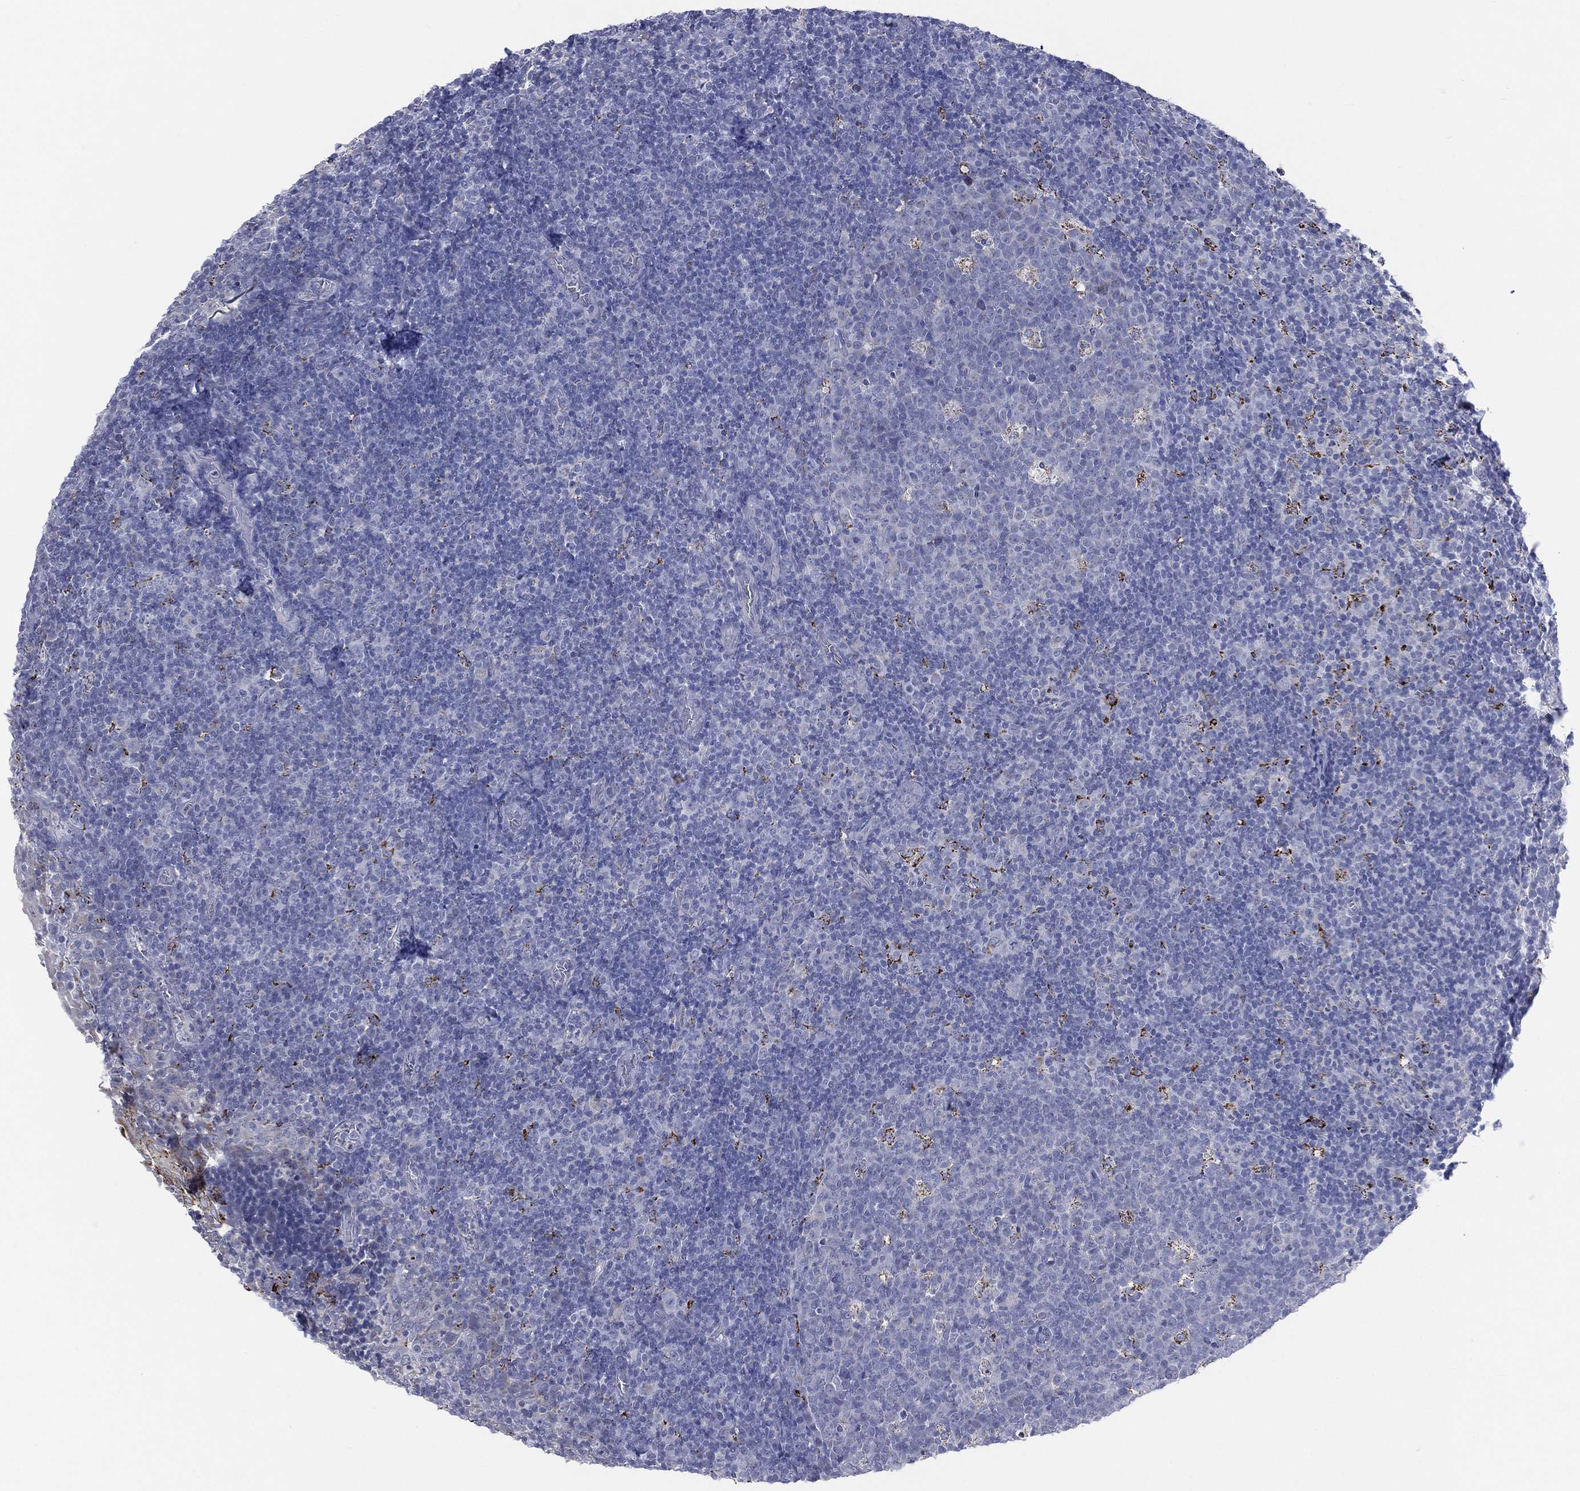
{"staining": {"intensity": "moderate", "quantity": "<25%", "location": "cytoplasmic/membranous"}, "tissue": "tonsil", "cell_type": "Germinal center cells", "image_type": "normal", "snomed": [{"axis": "morphology", "description": "Normal tissue, NOS"}, {"axis": "topography", "description": "Tonsil"}], "caption": "Protein expression analysis of benign human tonsil reveals moderate cytoplasmic/membranous expression in approximately <25% of germinal center cells. The protein is shown in brown color, while the nuclei are stained blue.", "gene": "AKAP3", "patient": {"sex": "female", "age": 5}}